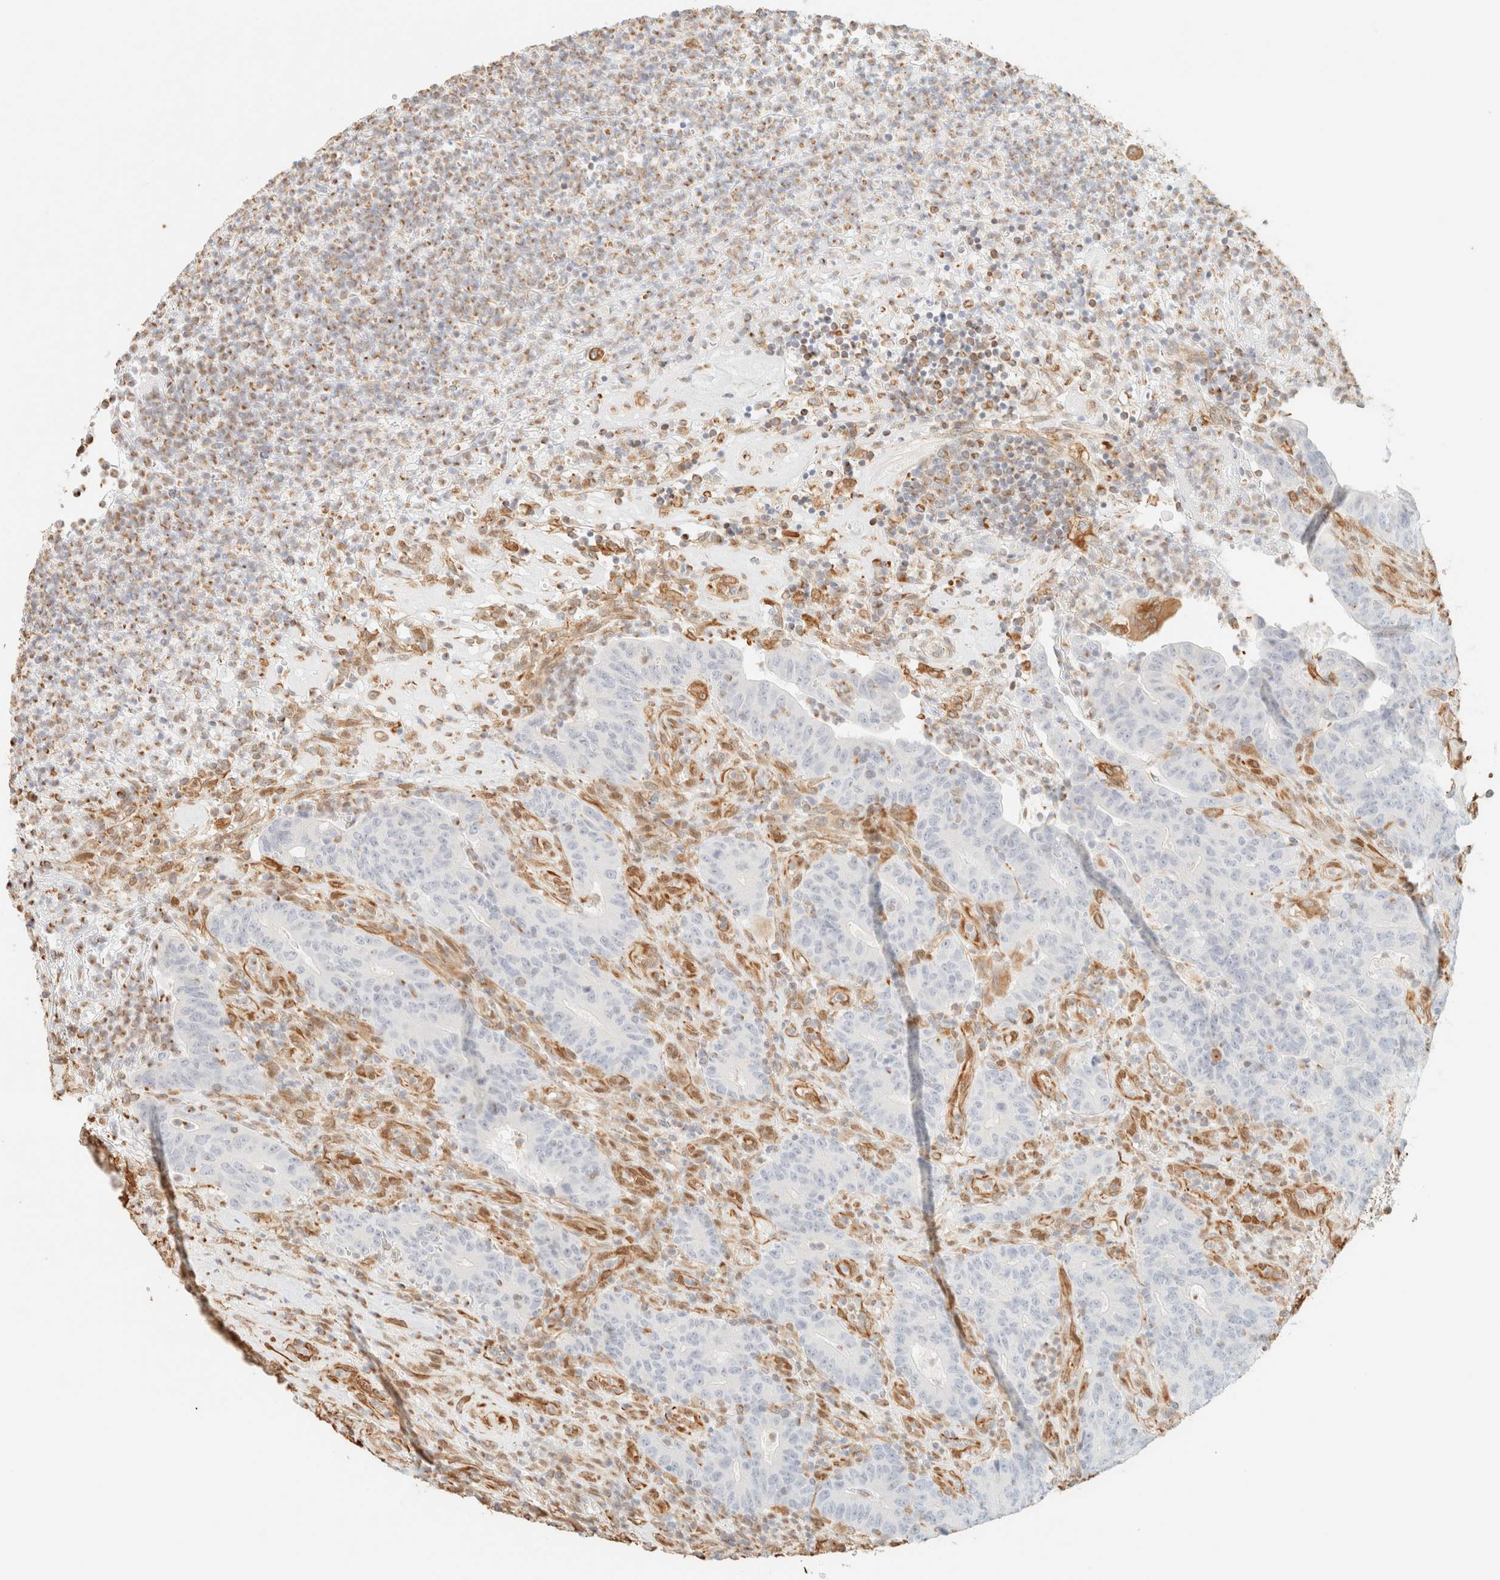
{"staining": {"intensity": "negative", "quantity": "none", "location": "none"}, "tissue": "colorectal cancer", "cell_type": "Tumor cells", "image_type": "cancer", "snomed": [{"axis": "morphology", "description": "Normal tissue, NOS"}, {"axis": "morphology", "description": "Adenocarcinoma, NOS"}, {"axis": "topography", "description": "Colon"}], "caption": "Adenocarcinoma (colorectal) stained for a protein using immunohistochemistry exhibits no expression tumor cells.", "gene": "ZSCAN18", "patient": {"sex": "female", "age": 75}}